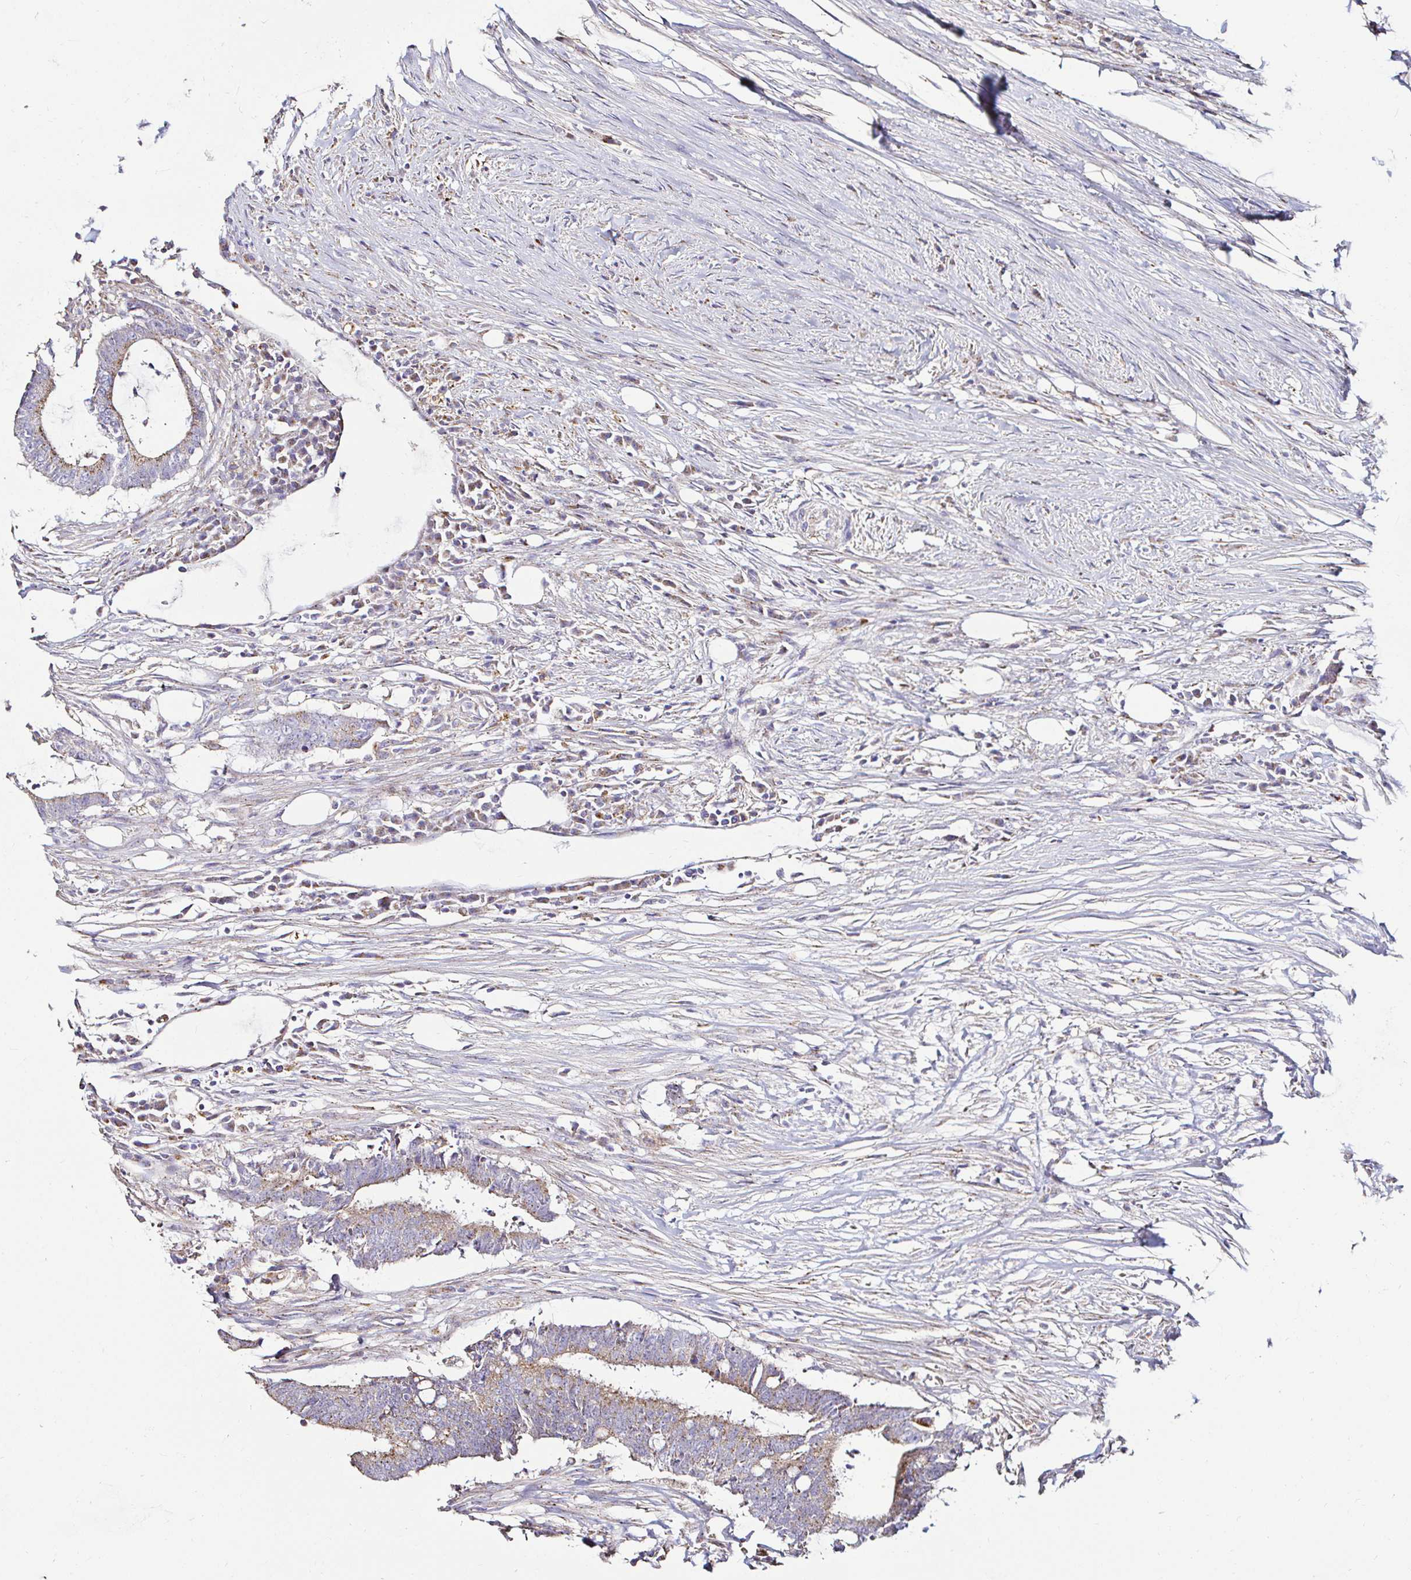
{"staining": {"intensity": "moderate", "quantity": "25%-75%", "location": "cytoplasmic/membranous"}, "tissue": "colorectal cancer", "cell_type": "Tumor cells", "image_type": "cancer", "snomed": [{"axis": "morphology", "description": "Adenocarcinoma, NOS"}, {"axis": "topography", "description": "Colon"}], "caption": "Tumor cells demonstrate medium levels of moderate cytoplasmic/membranous positivity in about 25%-75% of cells in colorectal cancer (adenocarcinoma). The staining is performed using DAB brown chromogen to label protein expression. The nuclei are counter-stained blue using hematoxylin.", "gene": "GALNS", "patient": {"sex": "female", "age": 43}}